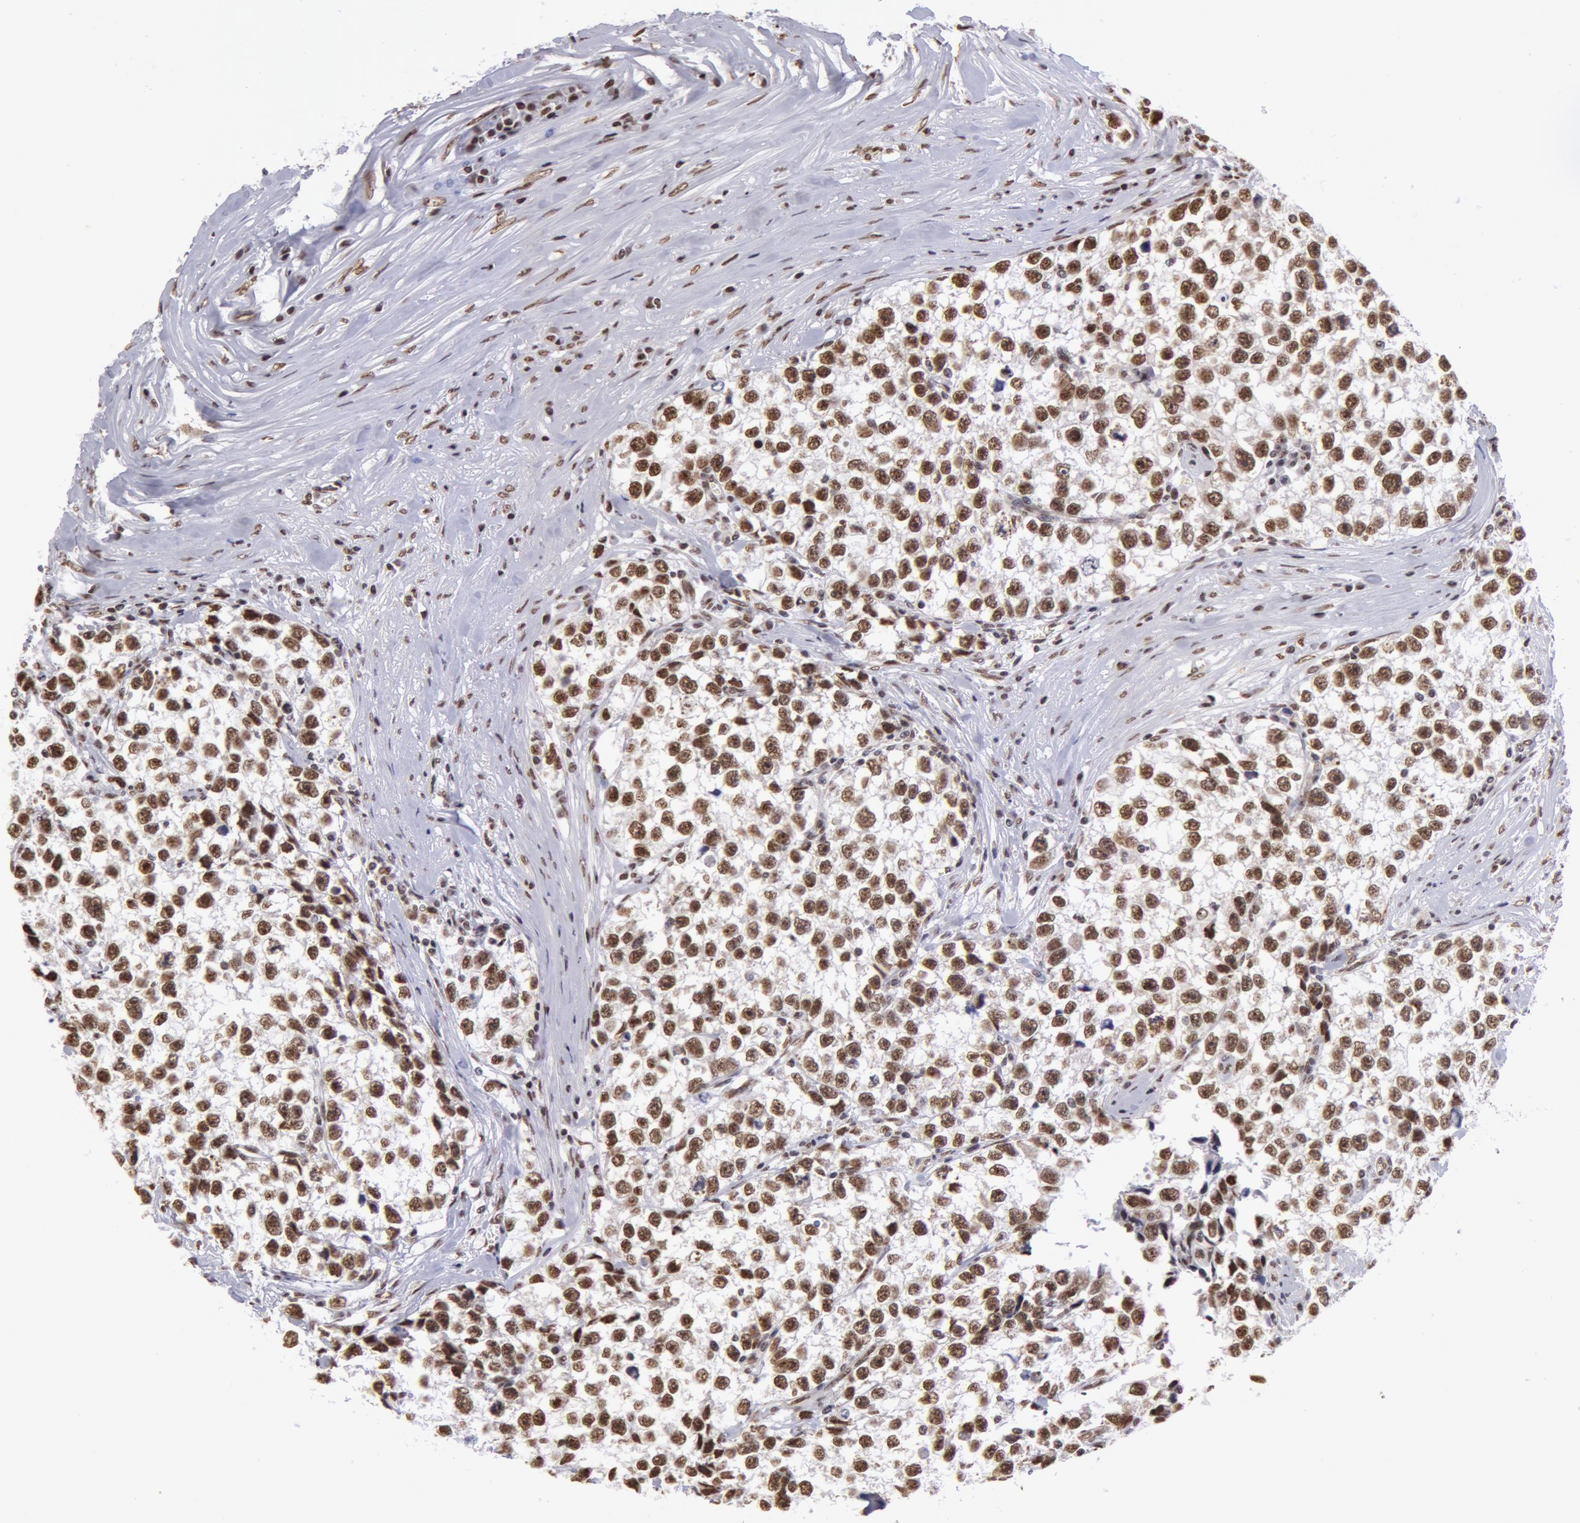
{"staining": {"intensity": "strong", "quantity": "25%-75%", "location": "nuclear"}, "tissue": "testis cancer", "cell_type": "Tumor cells", "image_type": "cancer", "snomed": [{"axis": "morphology", "description": "Seminoma, NOS"}, {"axis": "morphology", "description": "Carcinoma, Embryonal, NOS"}, {"axis": "topography", "description": "Testis"}], "caption": "Strong nuclear expression for a protein is appreciated in approximately 25%-75% of tumor cells of testis embryonal carcinoma using immunohistochemistry.", "gene": "VRTN", "patient": {"sex": "male", "age": 30}}